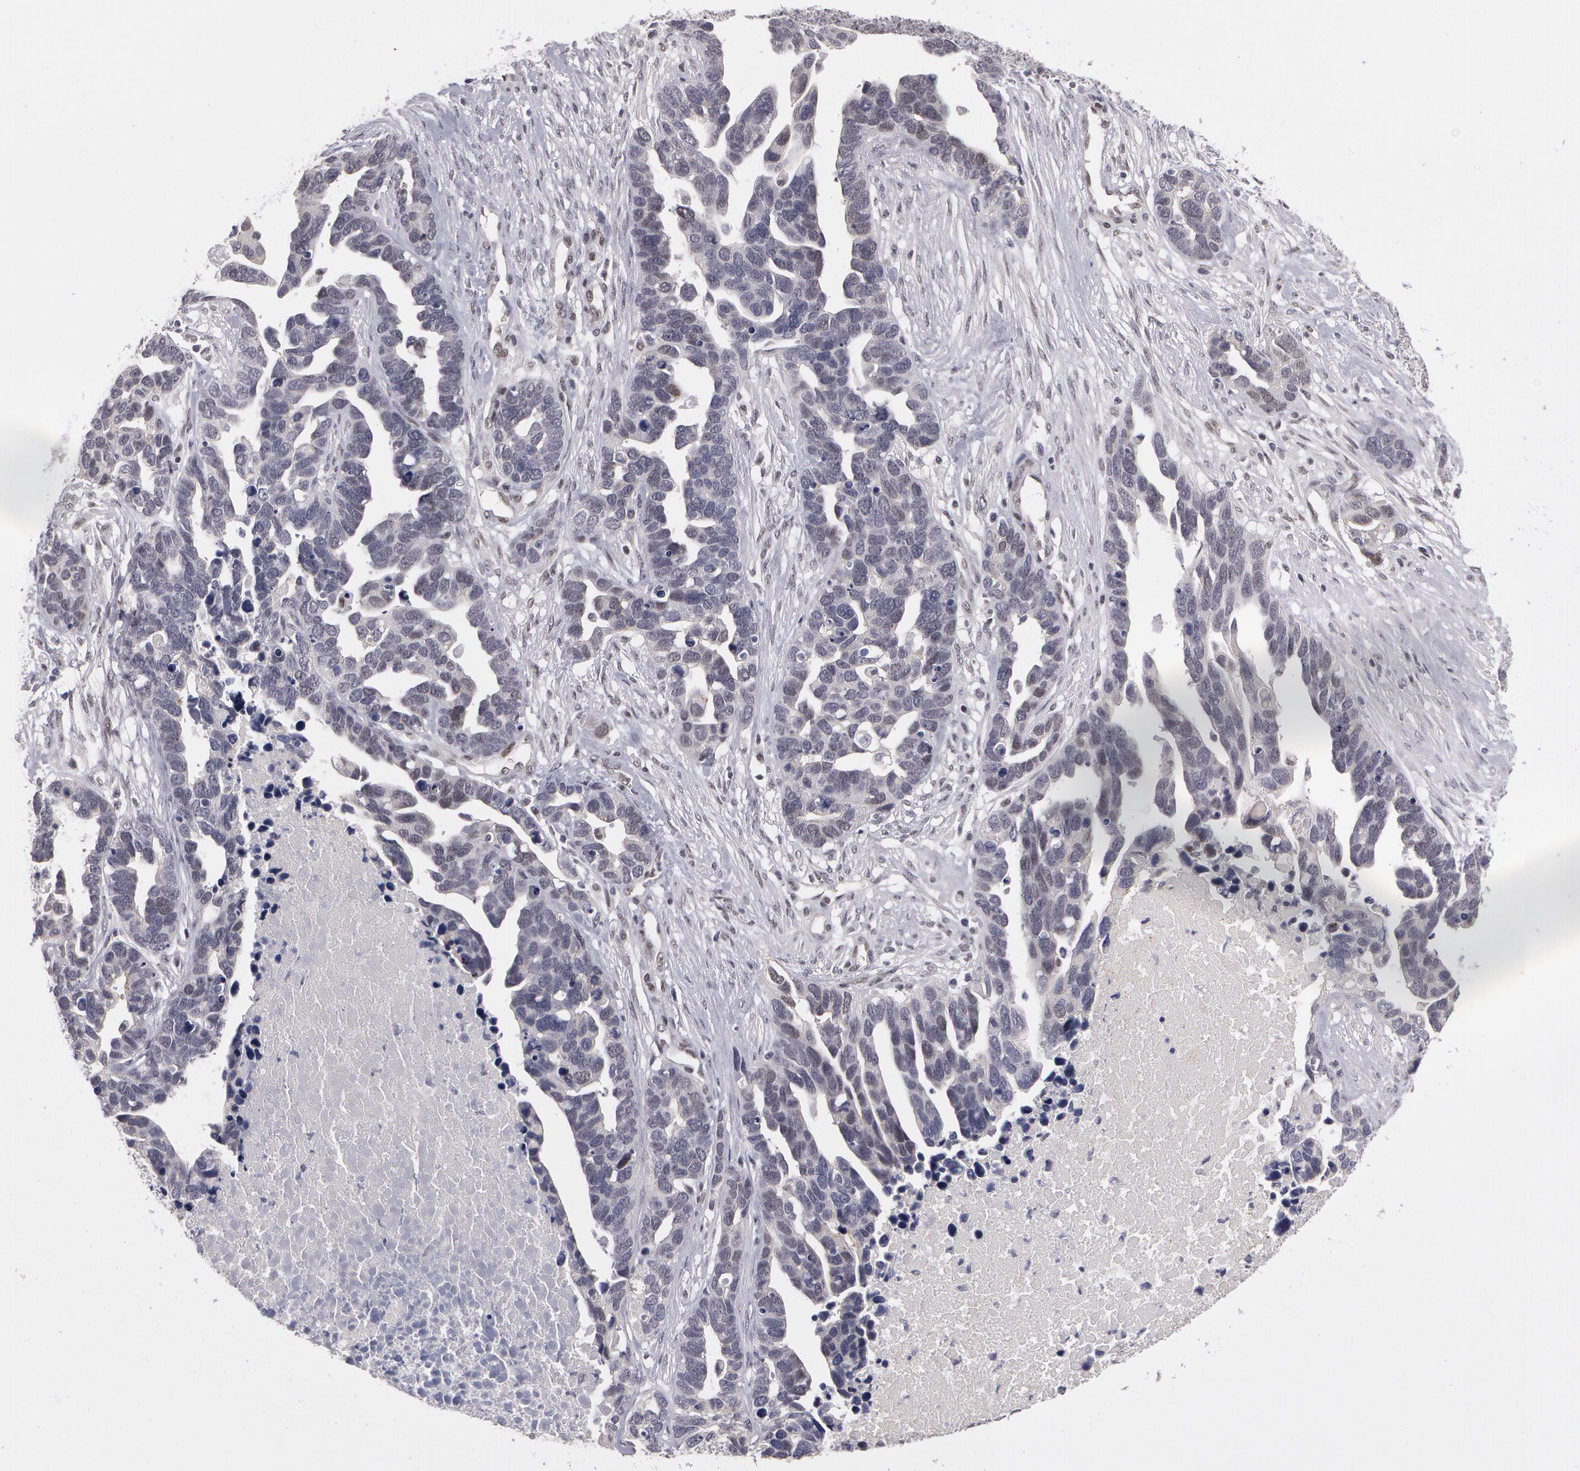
{"staining": {"intensity": "negative", "quantity": "none", "location": "none"}, "tissue": "ovarian cancer", "cell_type": "Tumor cells", "image_type": "cancer", "snomed": [{"axis": "morphology", "description": "Cystadenocarcinoma, serous, NOS"}, {"axis": "topography", "description": "Ovary"}], "caption": "This is a image of immunohistochemistry (IHC) staining of ovarian serous cystadenocarcinoma, which shows no staining in tumor cells. The staining is performed using DAB brown chromogen with nuclei counter-stained in using hematoxylin.", "gene": "PRICKLE1", "patient": {"sex": "female", "age": 54}}